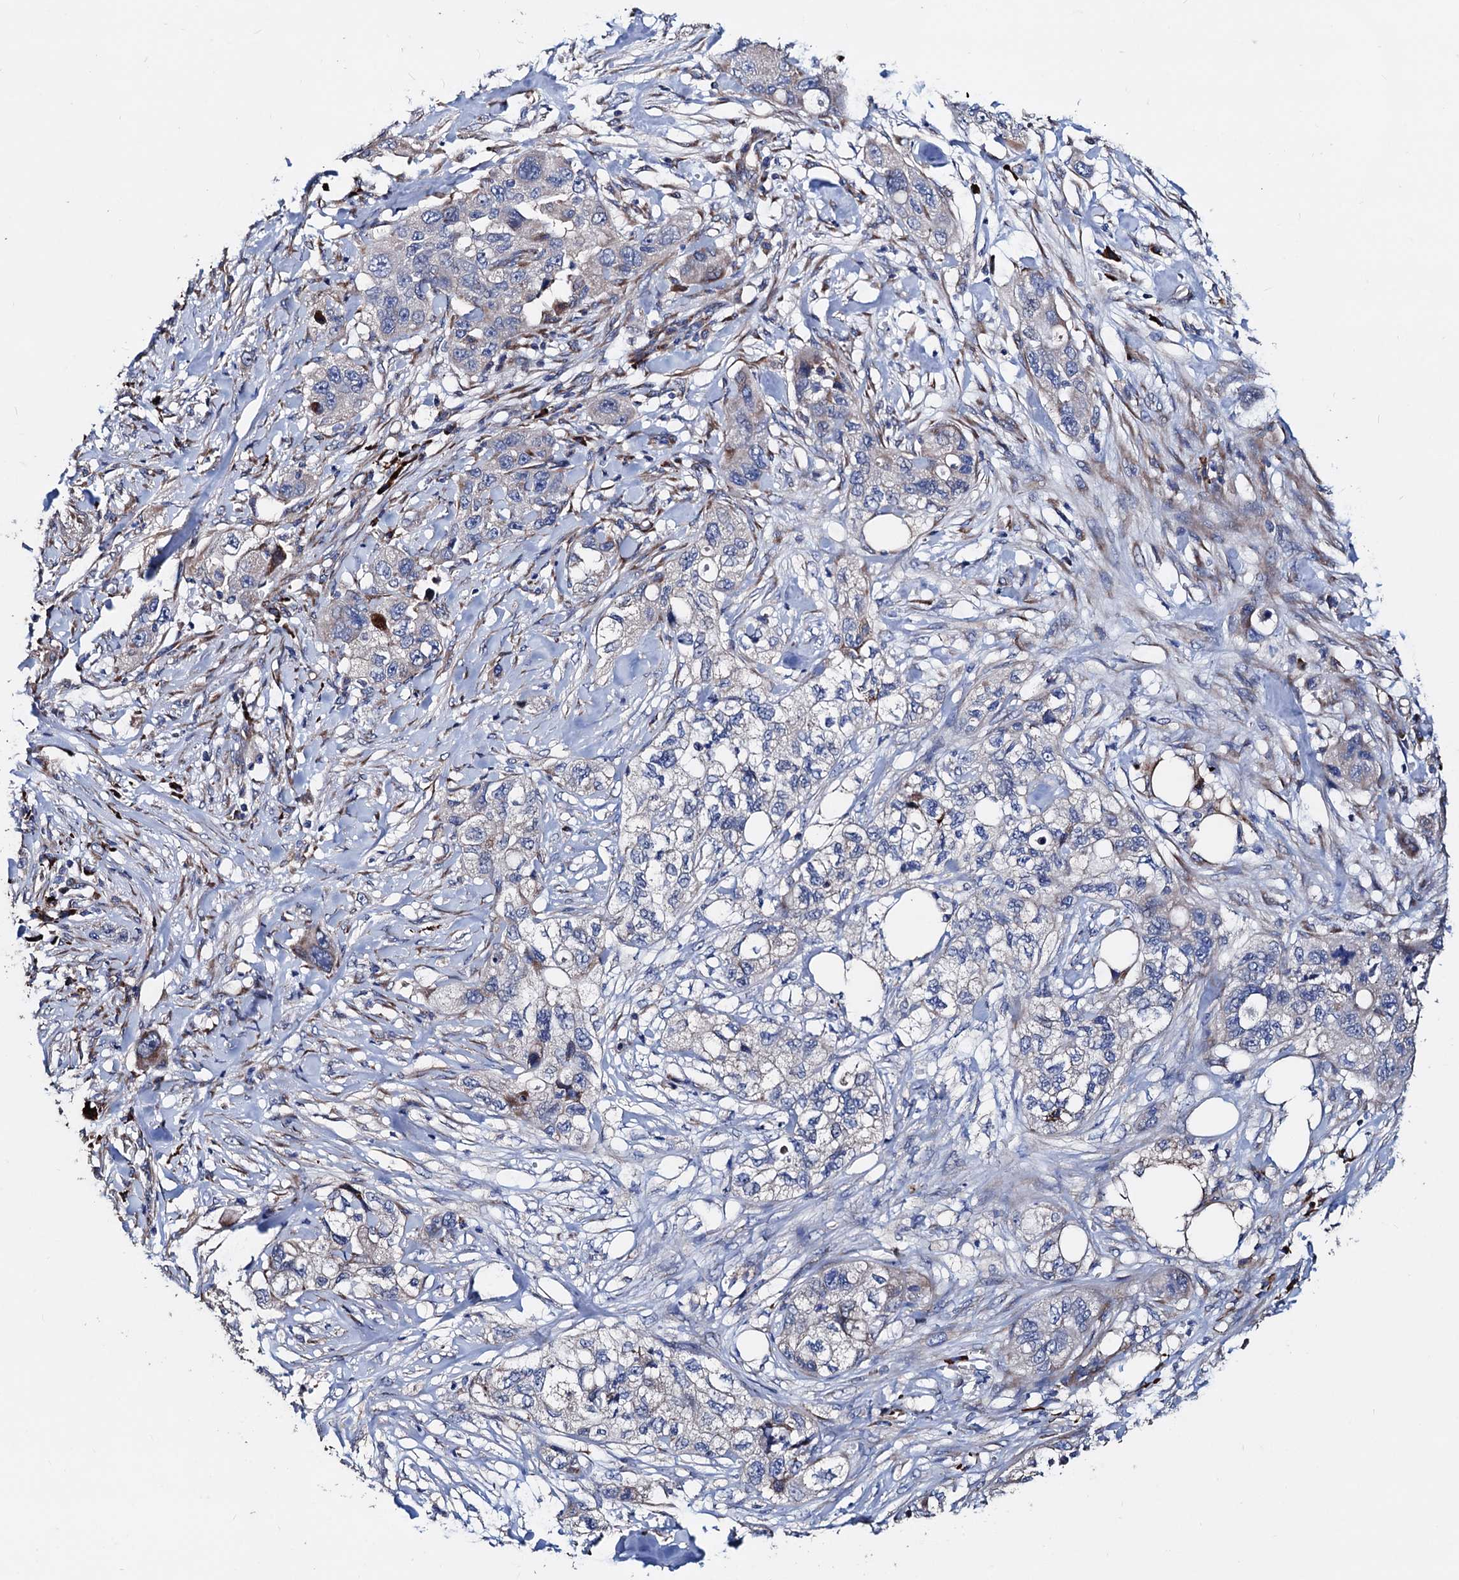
{"staining": {"intensity": "moderate", "quantity": "25%-75%", "location": "cytoplasmic/membranous"}, "tissue": "pancreatic cancer", "cell_type": "Tumor cells", "image_type": "cancer", "snomed": [{"axis": "morphology", "description": "Adenocarcinoma, NOS"}, {"axis": "topography", "description": "Pancreas"}], "caption": "Protein expression analysis of human pancreatic adenocarcinoma reveals moderate cytoplasmic/membranous expression in approximately 25%-75% of tumor cells.", "gene": "AKAP11", "patient": {"sex": "female", "age": 78}}